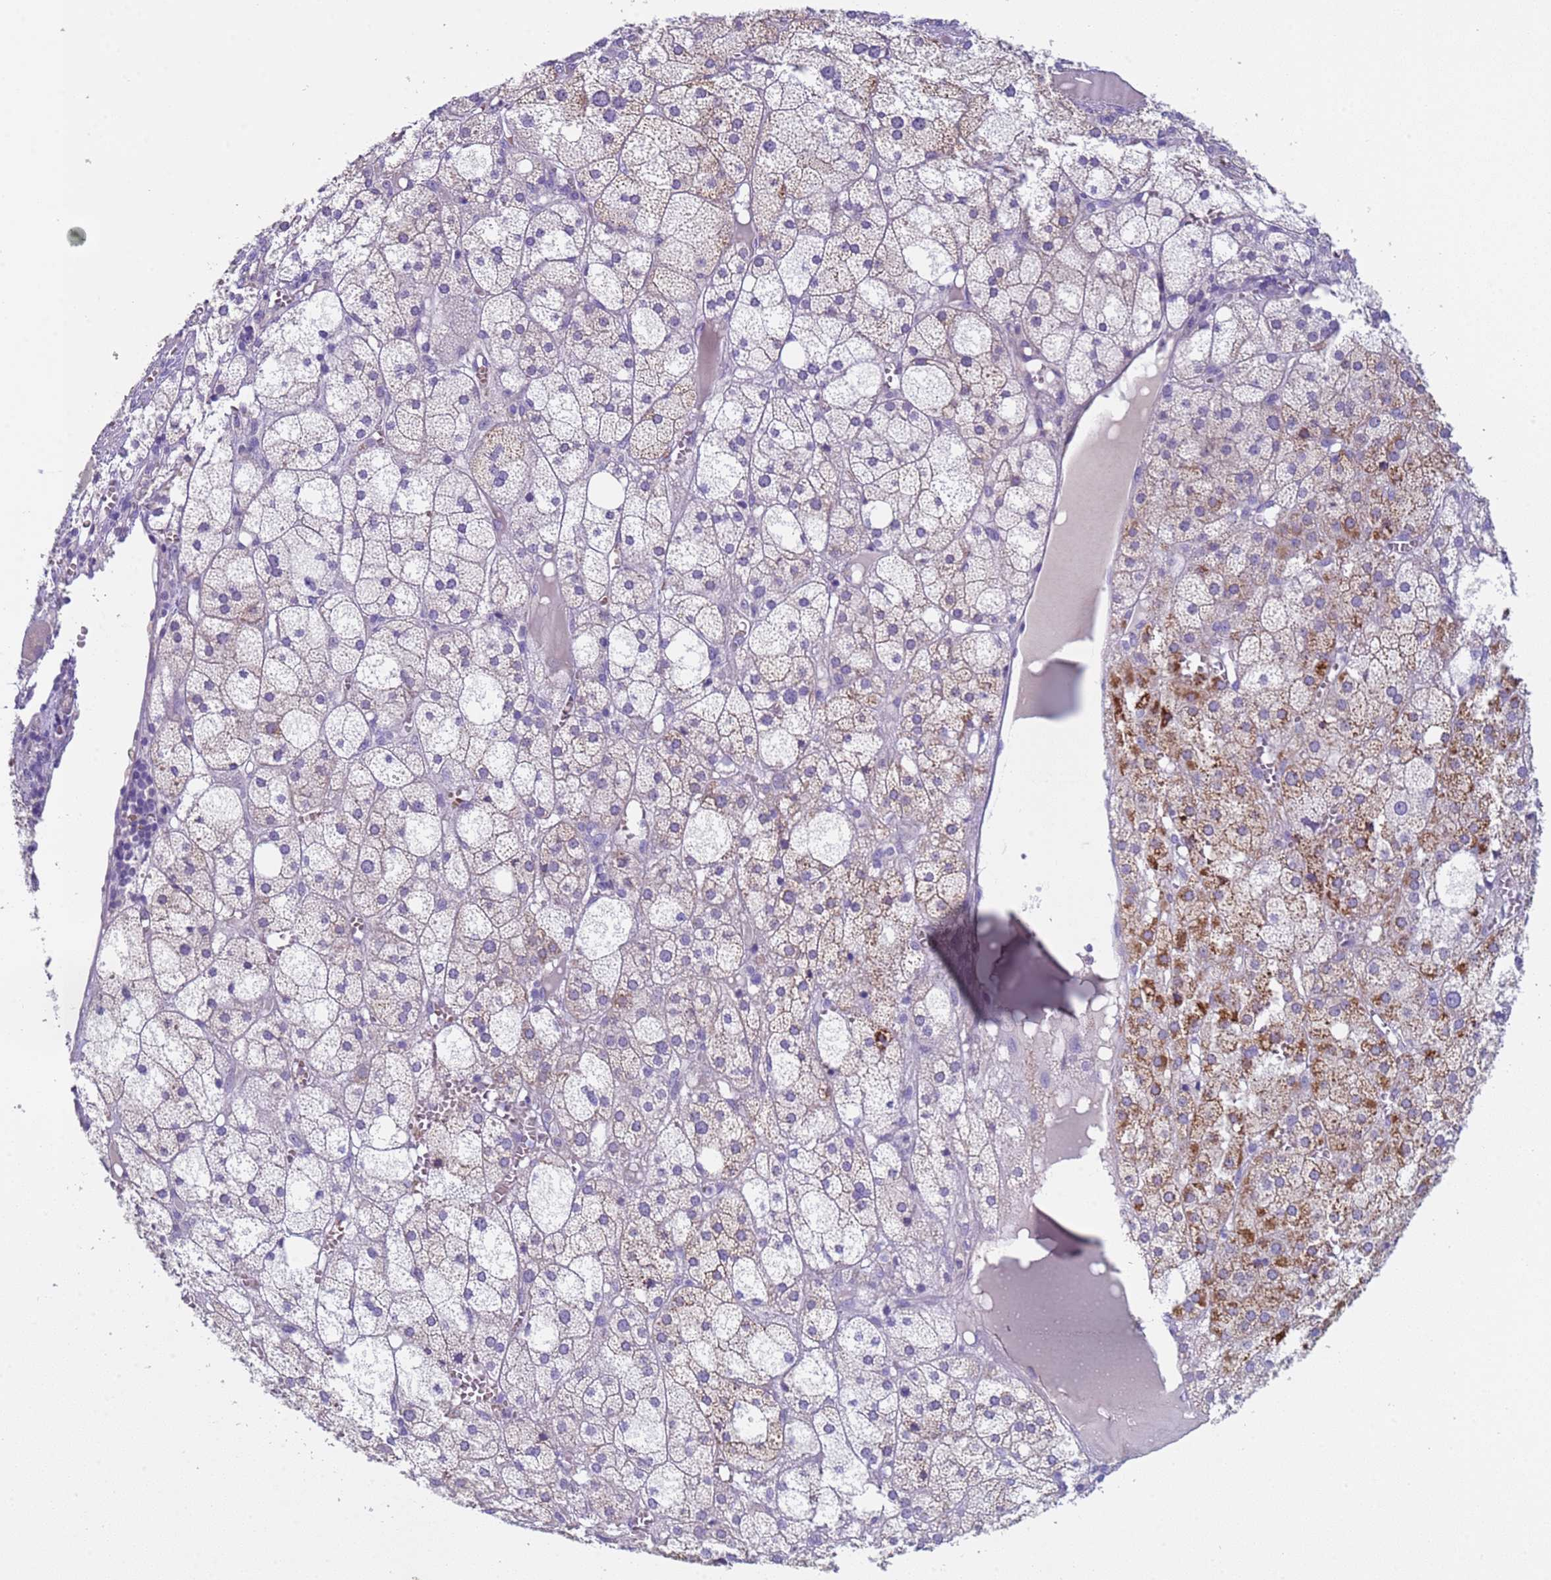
{"staining": {"intensity": "moderate", "quantity": "<25%", "location": "cytoplasmic/membranous"}, "tissue": "adrenal gland", "cell_type": "Glandular cells", "image_type": "normal", "snomed": [{"axis": "morphology", "description": "Normal tissue, NOS"}, {"axis": "topography", "description": "Adrenal gland"}], "caption": "Immunohistochemical staining of unremarkable human adrenal gland reveals moderate cytoplasmic/membranous protein expression in about <25% of glandular cells. (DAB (3,3'-diaminobenzidine) IHC, brown staining for protein, blue staining for nuclei).", "gene": "KBTBD3", "patient": {"sex": "female", "age": 61}}